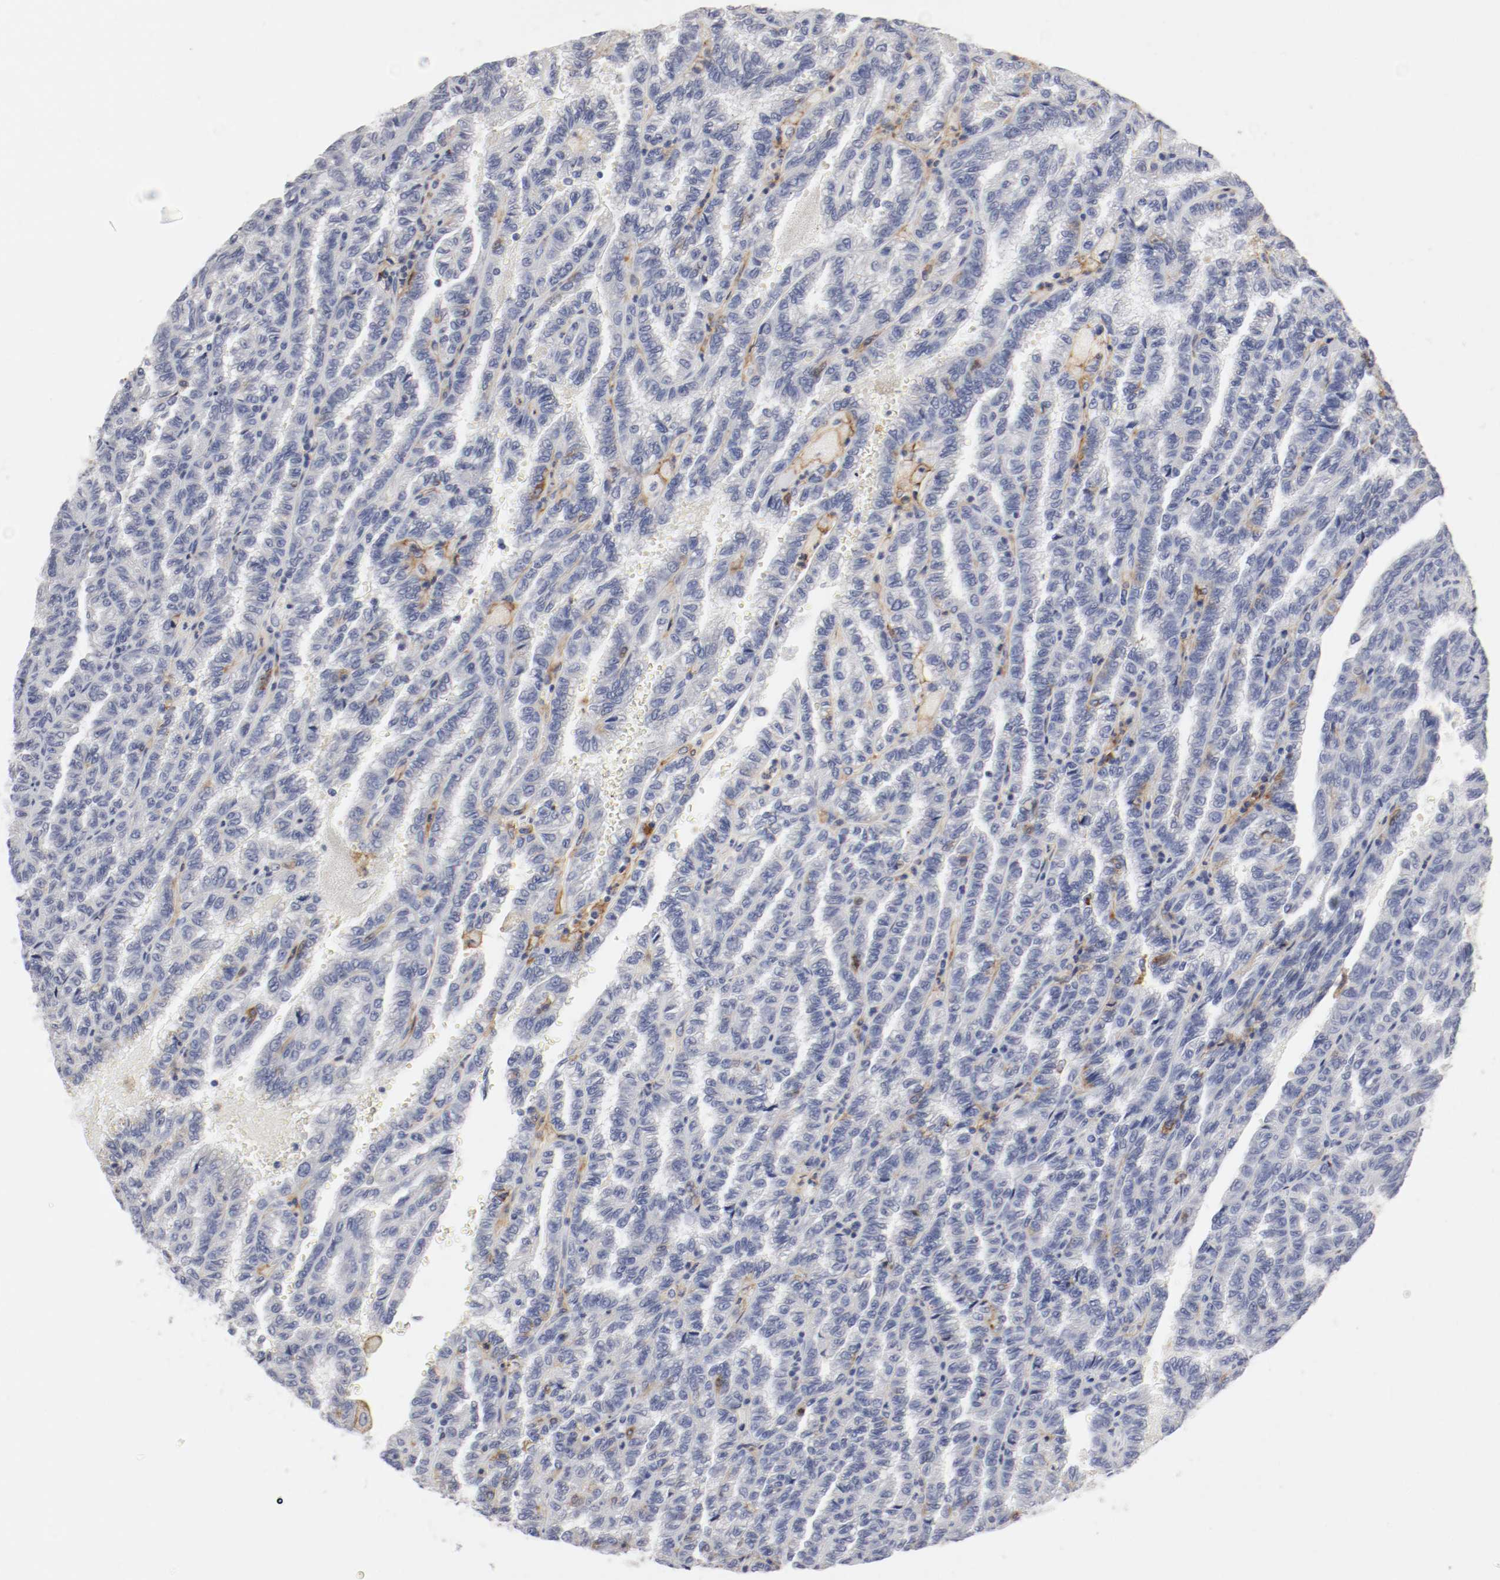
{"staining": {"intensity": "moderate", "quantity": "<25%", "location": "cytoplasmic/membranous"}, "tissue": "renal cancer", "cell_type": "Tumor cells", "image_type": "cancer", "snomed": [{"axis": "morphology", "description": "Inflammation, NOS"}, {"axis": "morphology", "description": "Adenocarcinoma, NOS"}, {"axis": "topography", "description": "Kidney"}], "caption": "This photomicrograph reveals adenocarcinoma (renal) stained with immunohistochemistry to label a protein in brown. The cytoplasmic/membranous of tumor cells show moderate positivity for the protein. Nuclei are counter-stained blue.", "gene": "ITGAX", "patient": {"sex": "male", "age": 68}}